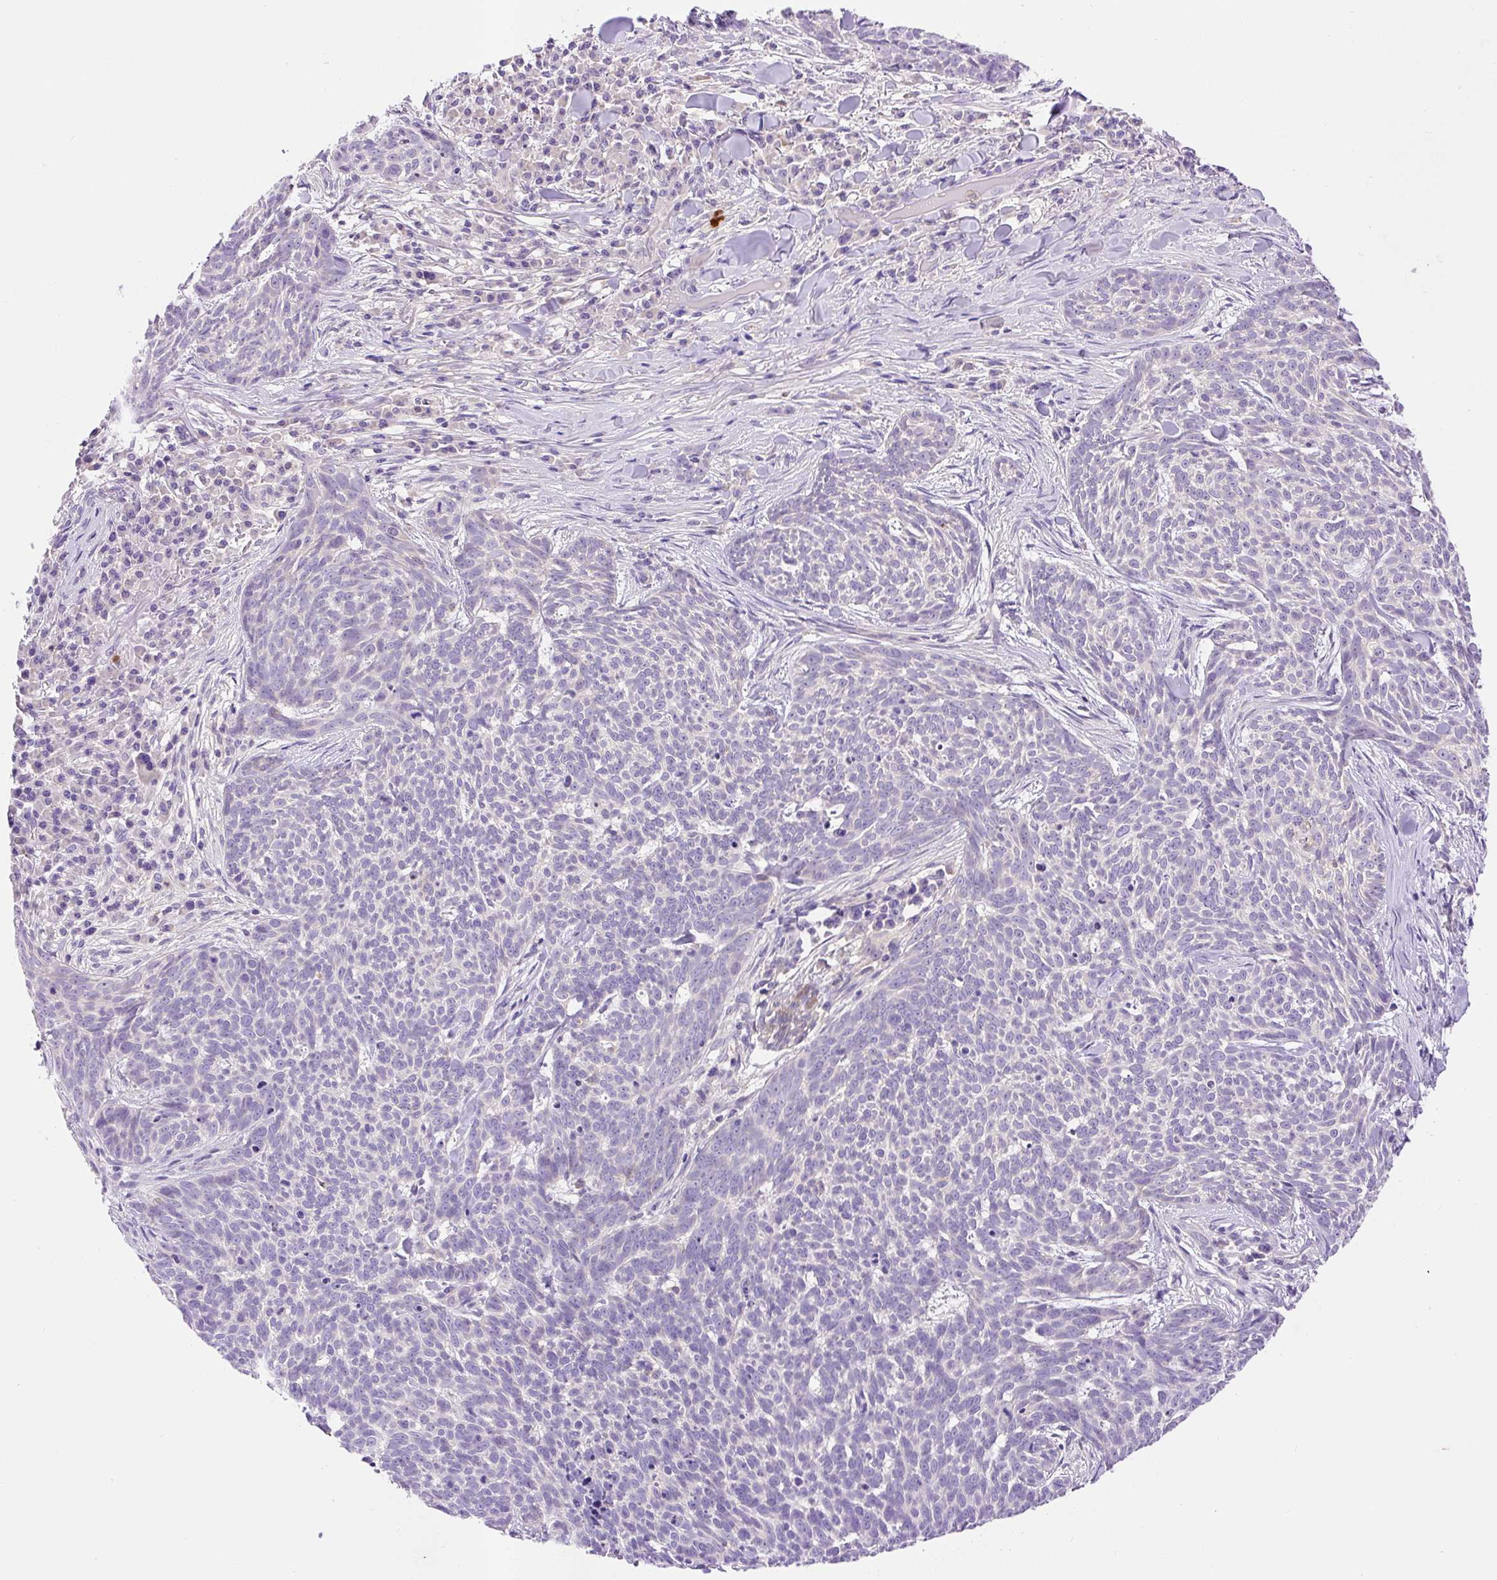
{"staining": {"intensity": "negative", "quantity": "none", "location": "none"}, "tissue": "skin cancer", "cell_type": "Tumor cells", "image_type": "cancer", "snomed": [{"axis": "morphology", "description": "Basal cell carcinoma"}, {"axis": "topography", "description": "Skin"}], "caption": "The photomicrograph demonstrates no staining of tumor cells in skin cancer.", "gene": "LHFPL5", "patient": {"sex": "female", "age": 93}}